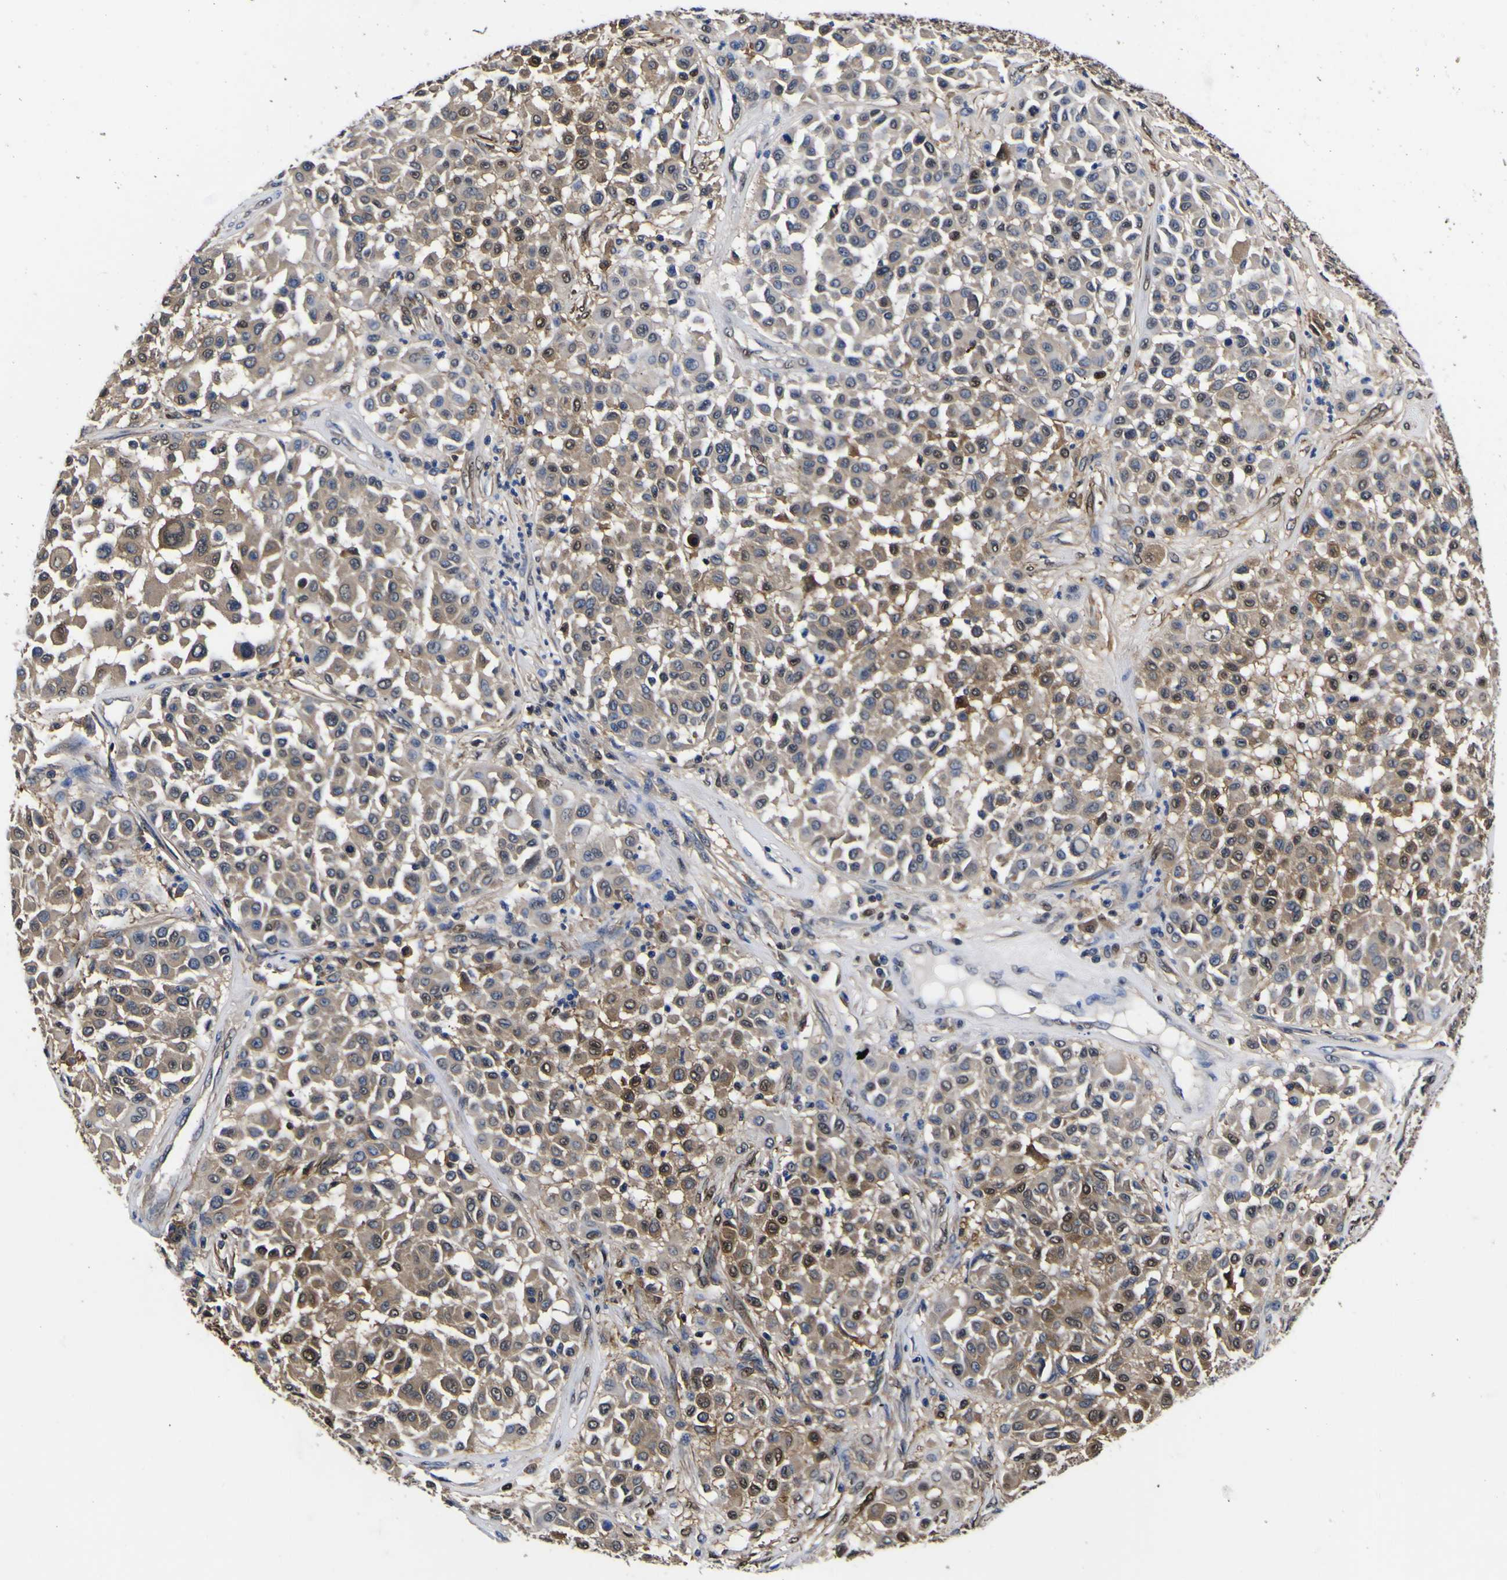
{"staining": {"intensity": "moderate", "quantity": ">75%", "location": "cytoplasmic/membranous,nuclear"}, "tissue": "melanoma", "cell_type": "Tumor cells", "image_type": "cancer", "snomed": [{"axis": "morphology", "description": "Malignant melanoma, Metastatic site"}, {"axis": "topography", "description": "Soft tissue"}], "caption": "Human melanoma stained with a protein marker exhibits moderate staining in tumor cells.", "gene": "FAM110B", "patient": {"sex": "male", "age": 41}}